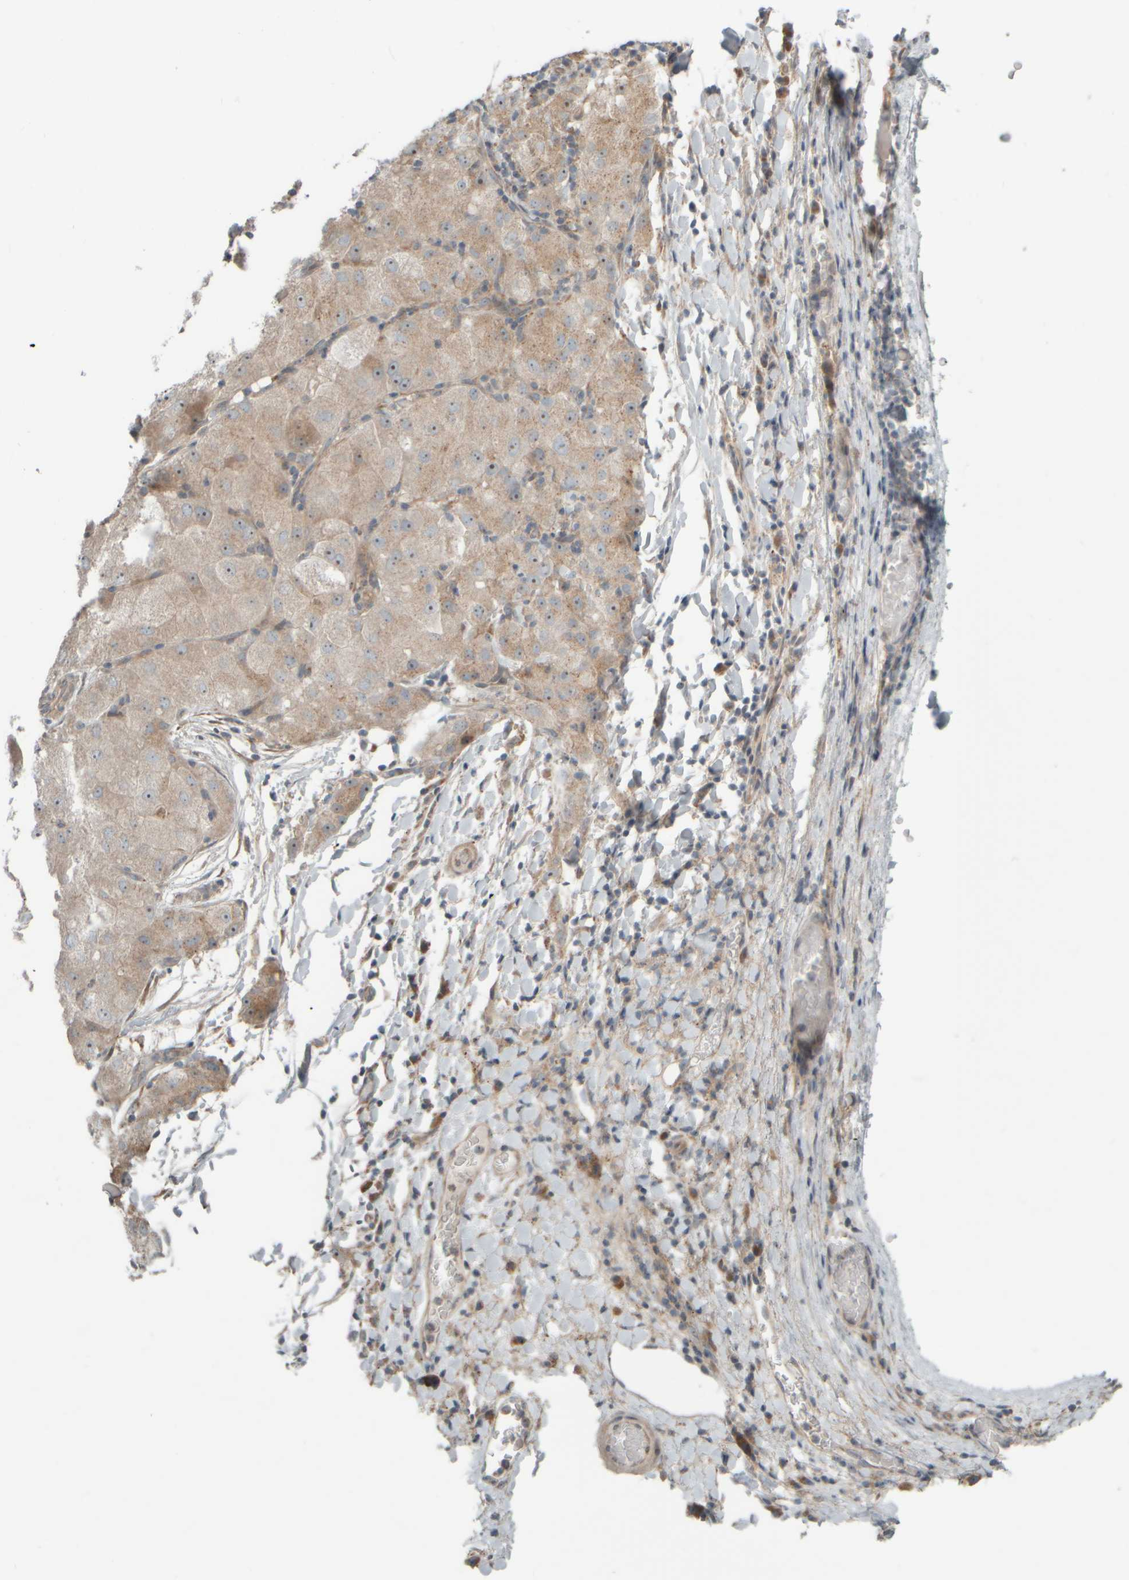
{"staining": {"intensity": "weak", "quantity": ">75%", "location": "cytoplasmic/membranous"}, "tissue": "liver cancer", "cell_type": "Tumor cells", "image_type": "cancer", "snomed": [{"axis": "morphology", "description": "Carcinoma, Hepatocellular, NOS"}, {"axis": "topography", "description": "Liver"}], "caption": "The immunohistochemical stain highlights weak cytoplasmic/membranous expression in tumor cells of liver cancer tissue.", "gene": "HGS", "patient": {"sex": "male", "age": 80}}